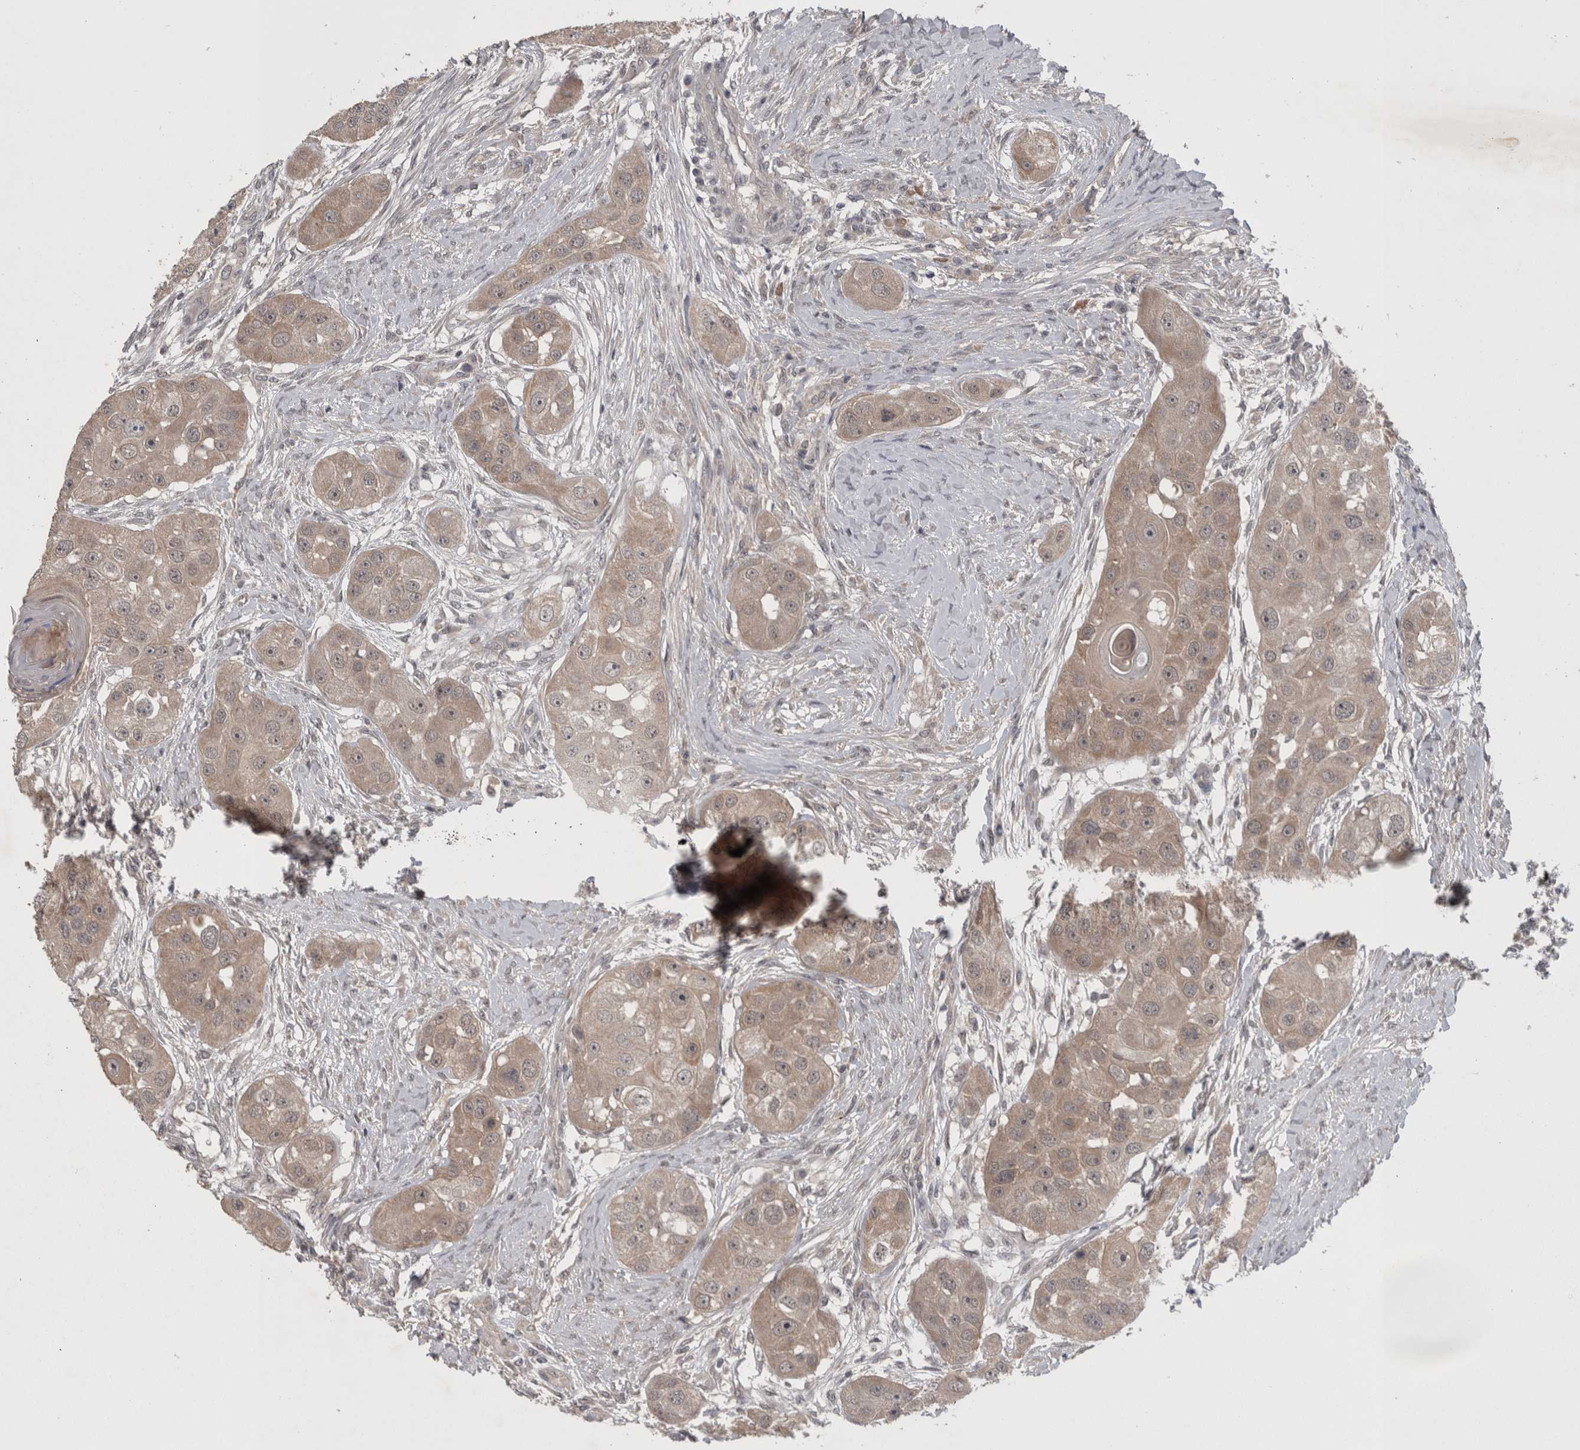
{"staining": {"intensity": "moderate", "quantity": ">75%", "location": "cytoplasmic/membranous"}, "tissue": "head and neck cancer", "cell_type": "Tumor cells", "image_type": "cancer", "snomed": [{"axis": "morphology", "description": "Normal tissue, NOS"}, {"axis": "morphology", "description": "Squamous cell carcinoma, NOS"}, {"axis": "topography", "description": "Skeletal muscle"}, {"axis": "topography", "description": "Head-Neck"}], "caption": "A micrograph showing moderate cytoplasmic/membranous positivity in about >75% of tumor cells in head and neck cancer, as visualized by brown immunohistochemical staining.", "gene": "ZNF114", "patient": {"sex": "male", "age": 51}}